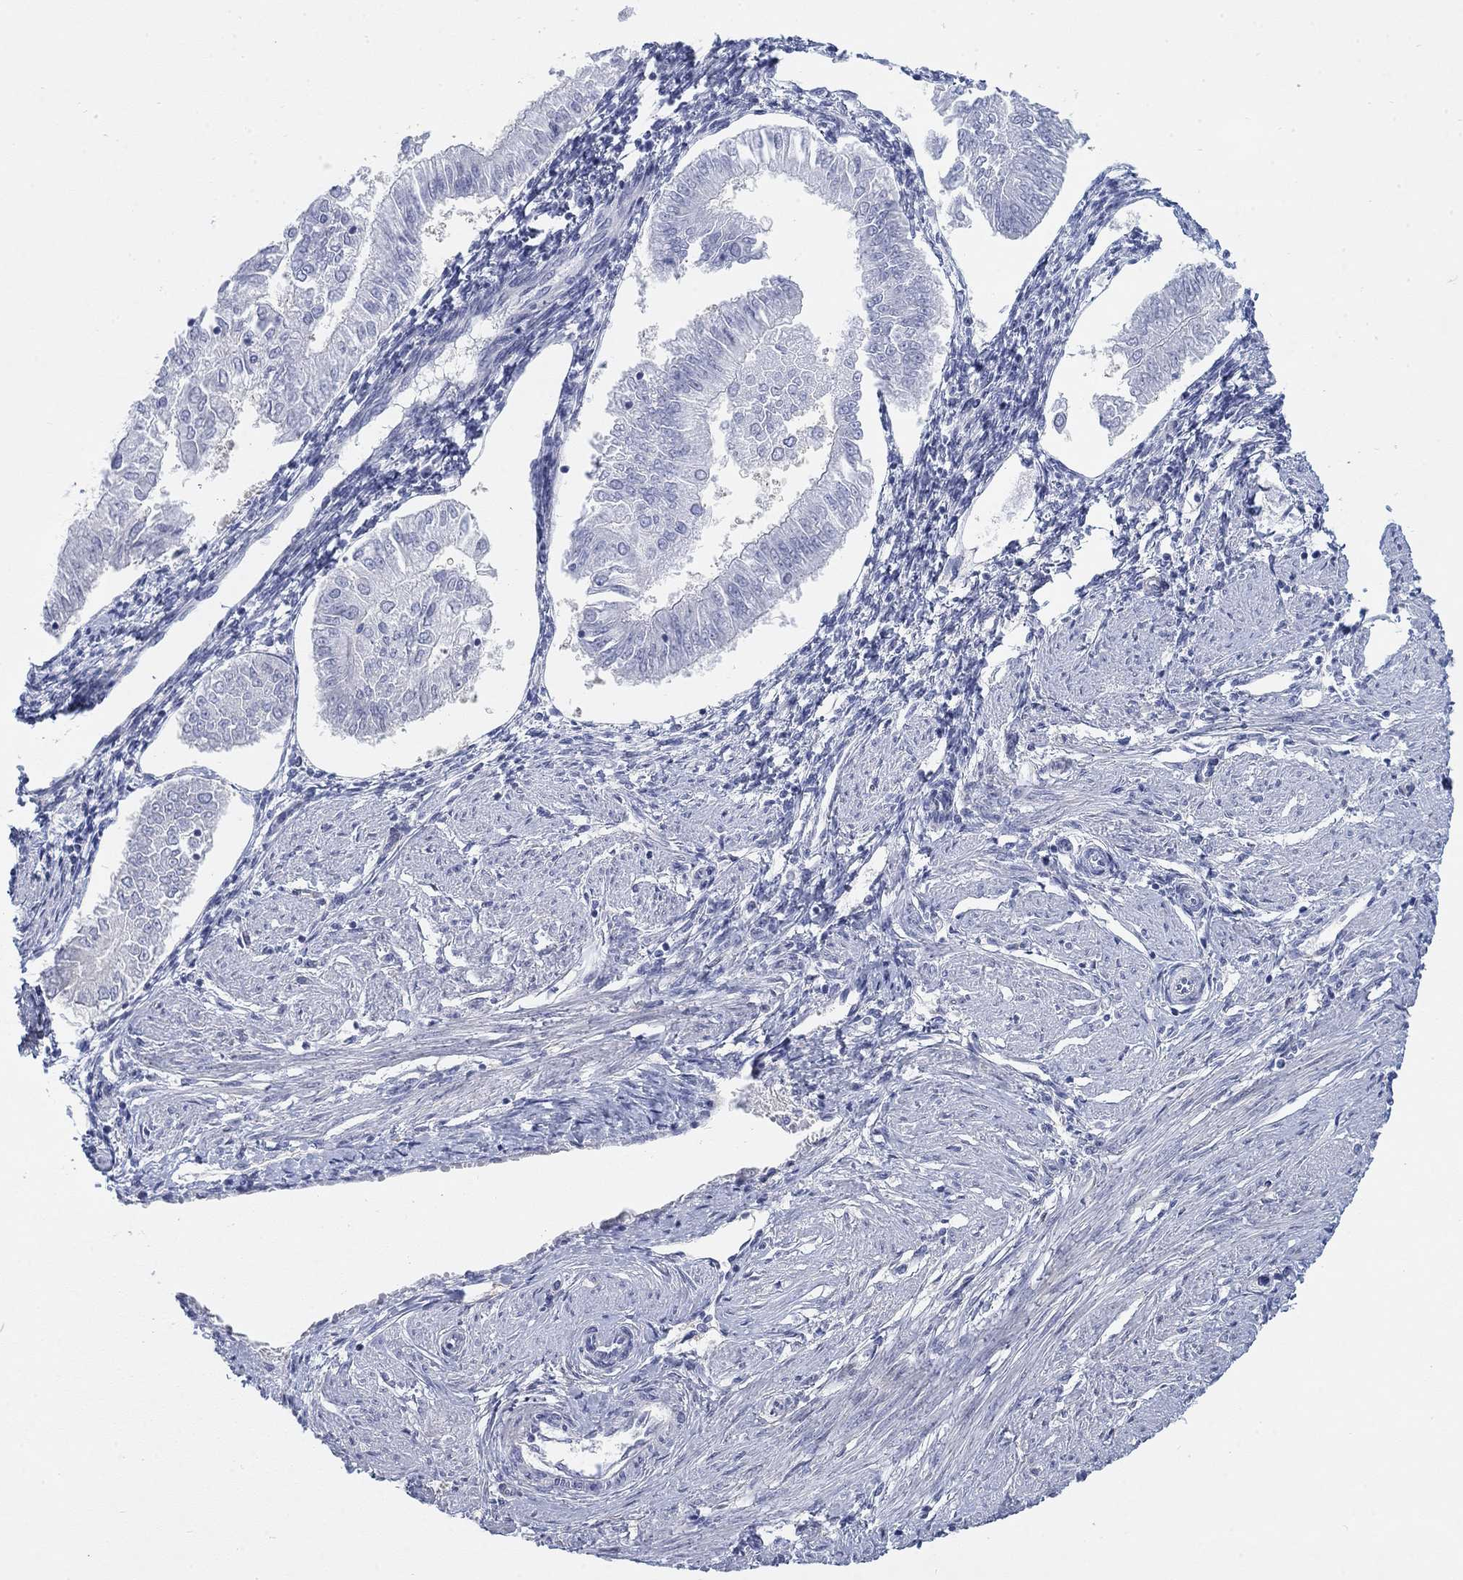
{"staining": {"intensity": "negative", "quantity": "none", "location": "none"}, "tissue": "endometrial cancer", "cell_type": "Tumor cells", "image_type": "cancer", "snomed": [{"axis": "morphology", "description": "Adenocarcinoma, NOS"}, {"axis": "topography", "description": "Endometrium"}], "caption": "A high-resolution histopathology image shows IHC staining of endometrial cancer, which reveals no significant staining in tumor cells.", "gene": "MYO3A", "patient": {"sex": "female", "age": 53}}